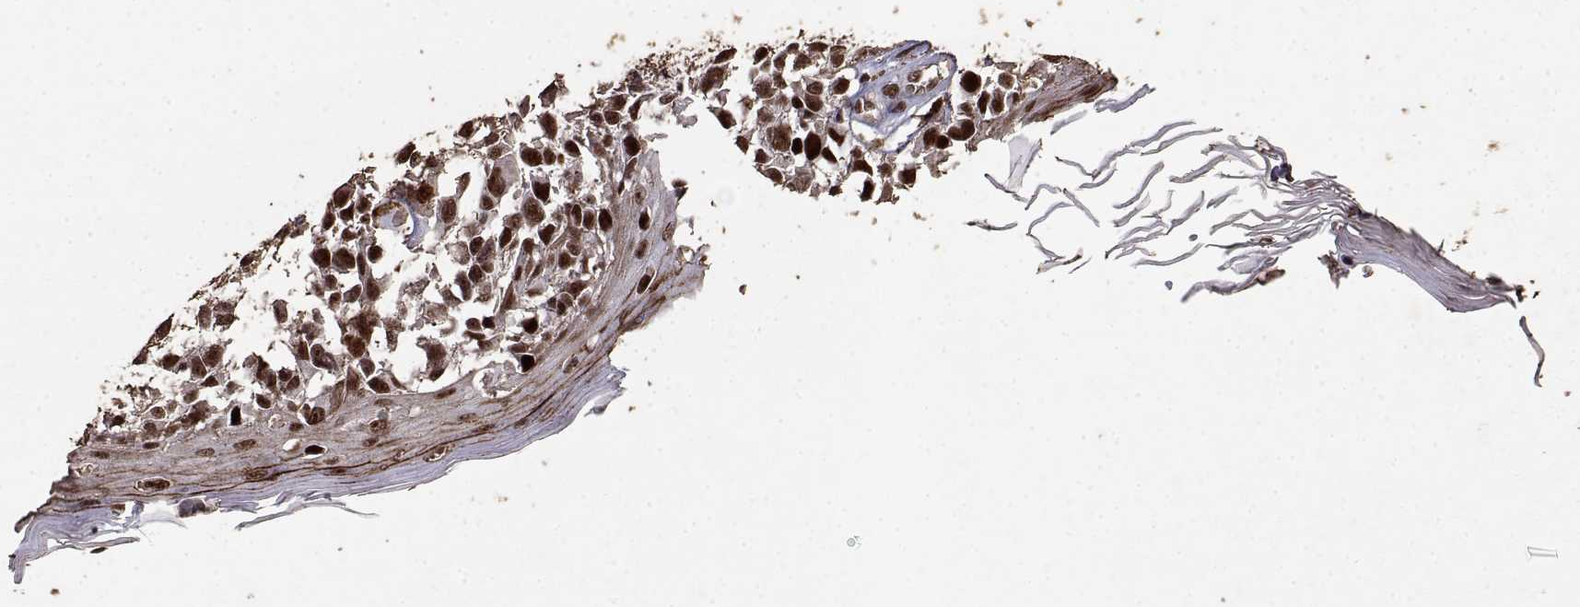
{"staining": {"intensity": "strong", "quantity": ">75%", "location": "nuclear"}, "tissue": "melanoma", "cell_type": "Tumor cells", "image_type": "cancer", "snomed": [{"axis": "morphology", "description": "Malignant melanoma, NOS"}, {"axis": "topography", "description": "Skin"}], "caption": "DAB (3,3'-diaminobenzidine) immunohistochemical staining of melanoma reveals strong nuclear protein positivity in about >75% of tumor cells. The staining is performed using DAB brown chromogen to label protein expression. The nuclei are counter-stained blue using hematoxylin.", "gene": "TOE1", "patient": {"sex": "male", "age": 73}}